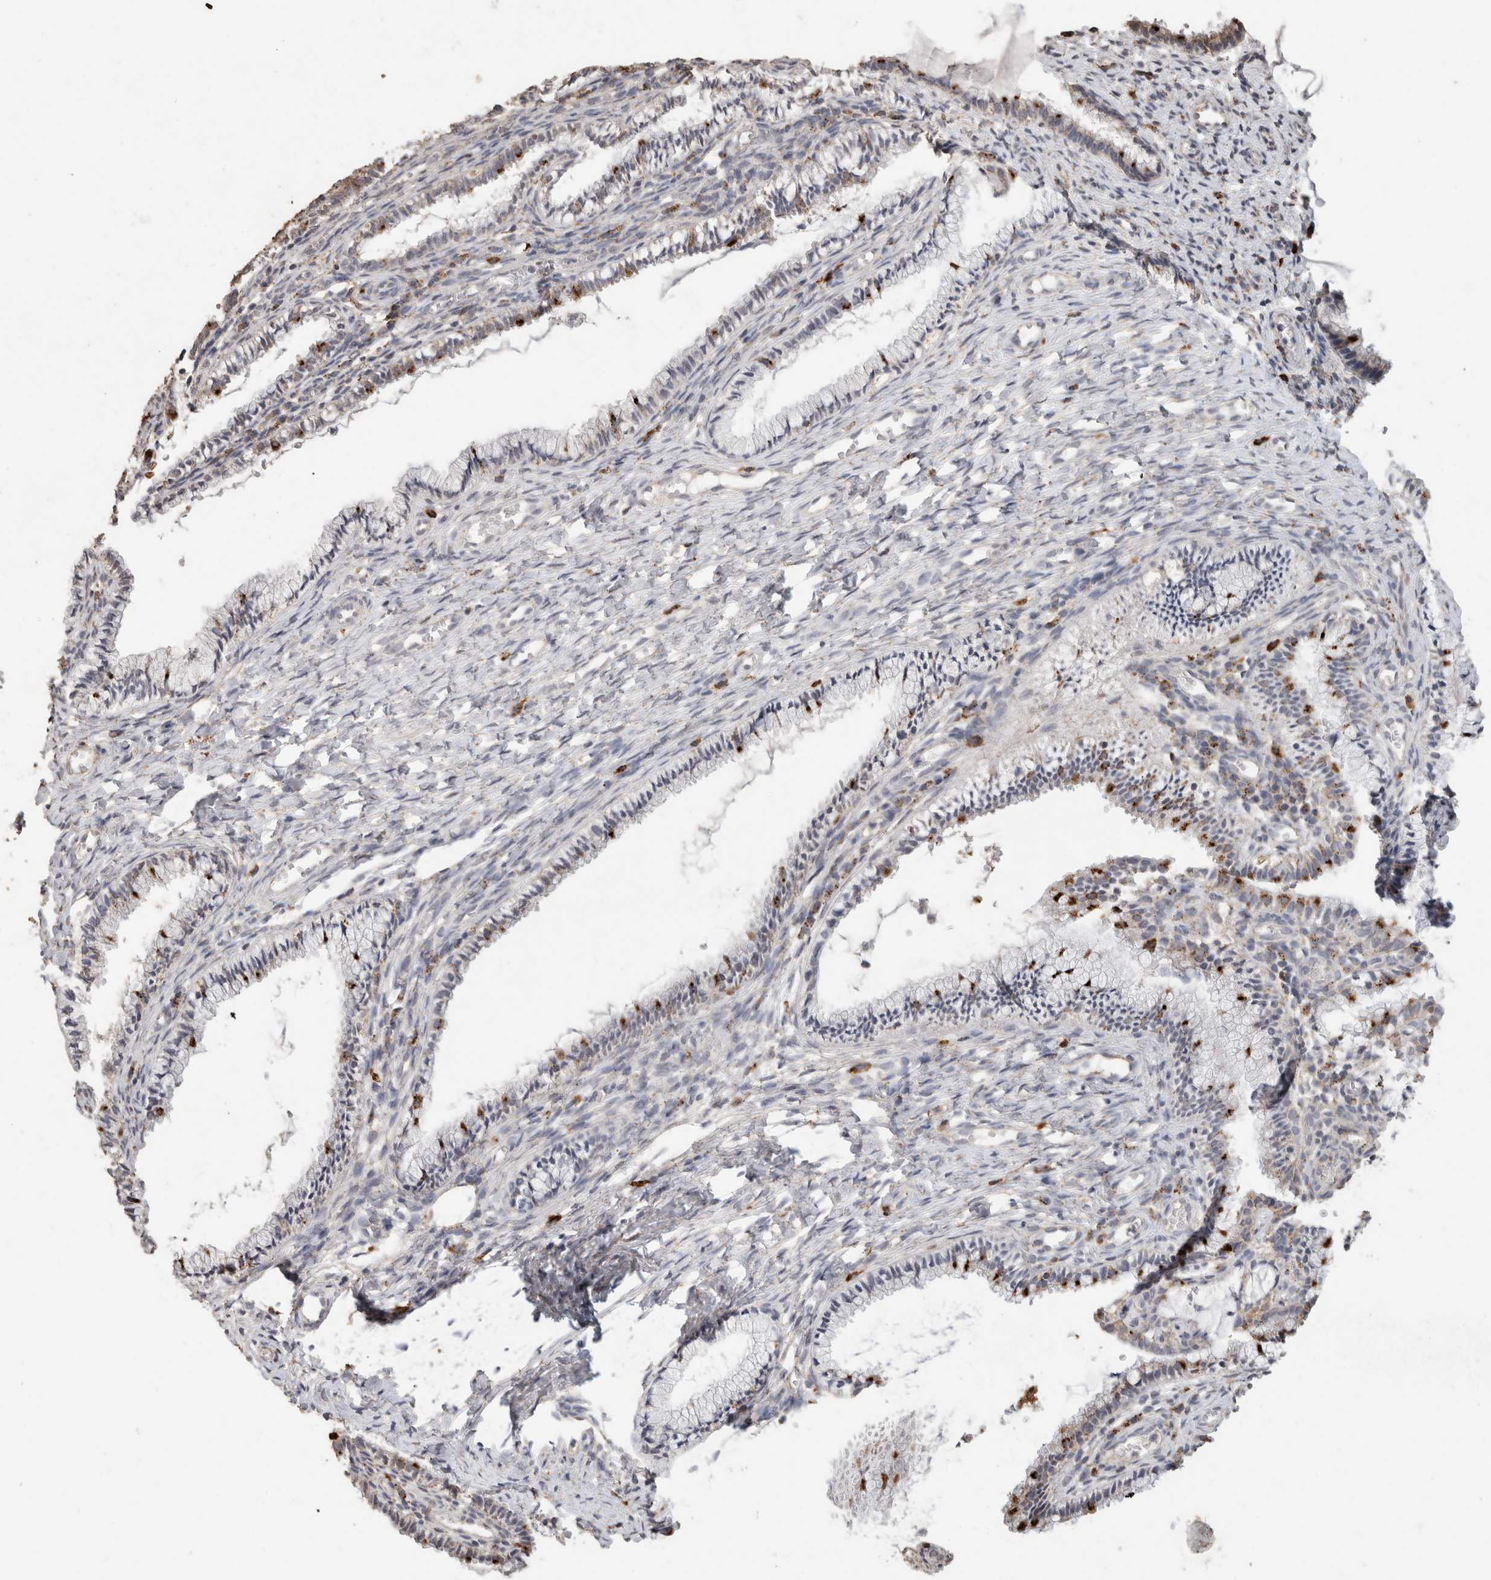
{"staining": {"intensity": "moderate", "quantity": "25%-75%", "location": "cytoplasmic/membranous"}, "tissue": "cervix", "cell_type": "Glandular cells", "image_type": "normal", "snomed": [{"axis": "morphology", "description": "Normal tissue, NOS"}, {"axis": "topography", "description": "Cervix"}], "caption": "Unremarkable cervix was stained to show a protein in brown. There is medium levels of moderate cytoplasmic/membranous expression in approximately 25%-75% of glandular cells. The protein of interest is stained brown, and the nuclei are stained in blue (DAB IHC with brightfield microscopy, high magnification).", "gene": "ARSA", "patient": {"sex": "female", "age": 27}}